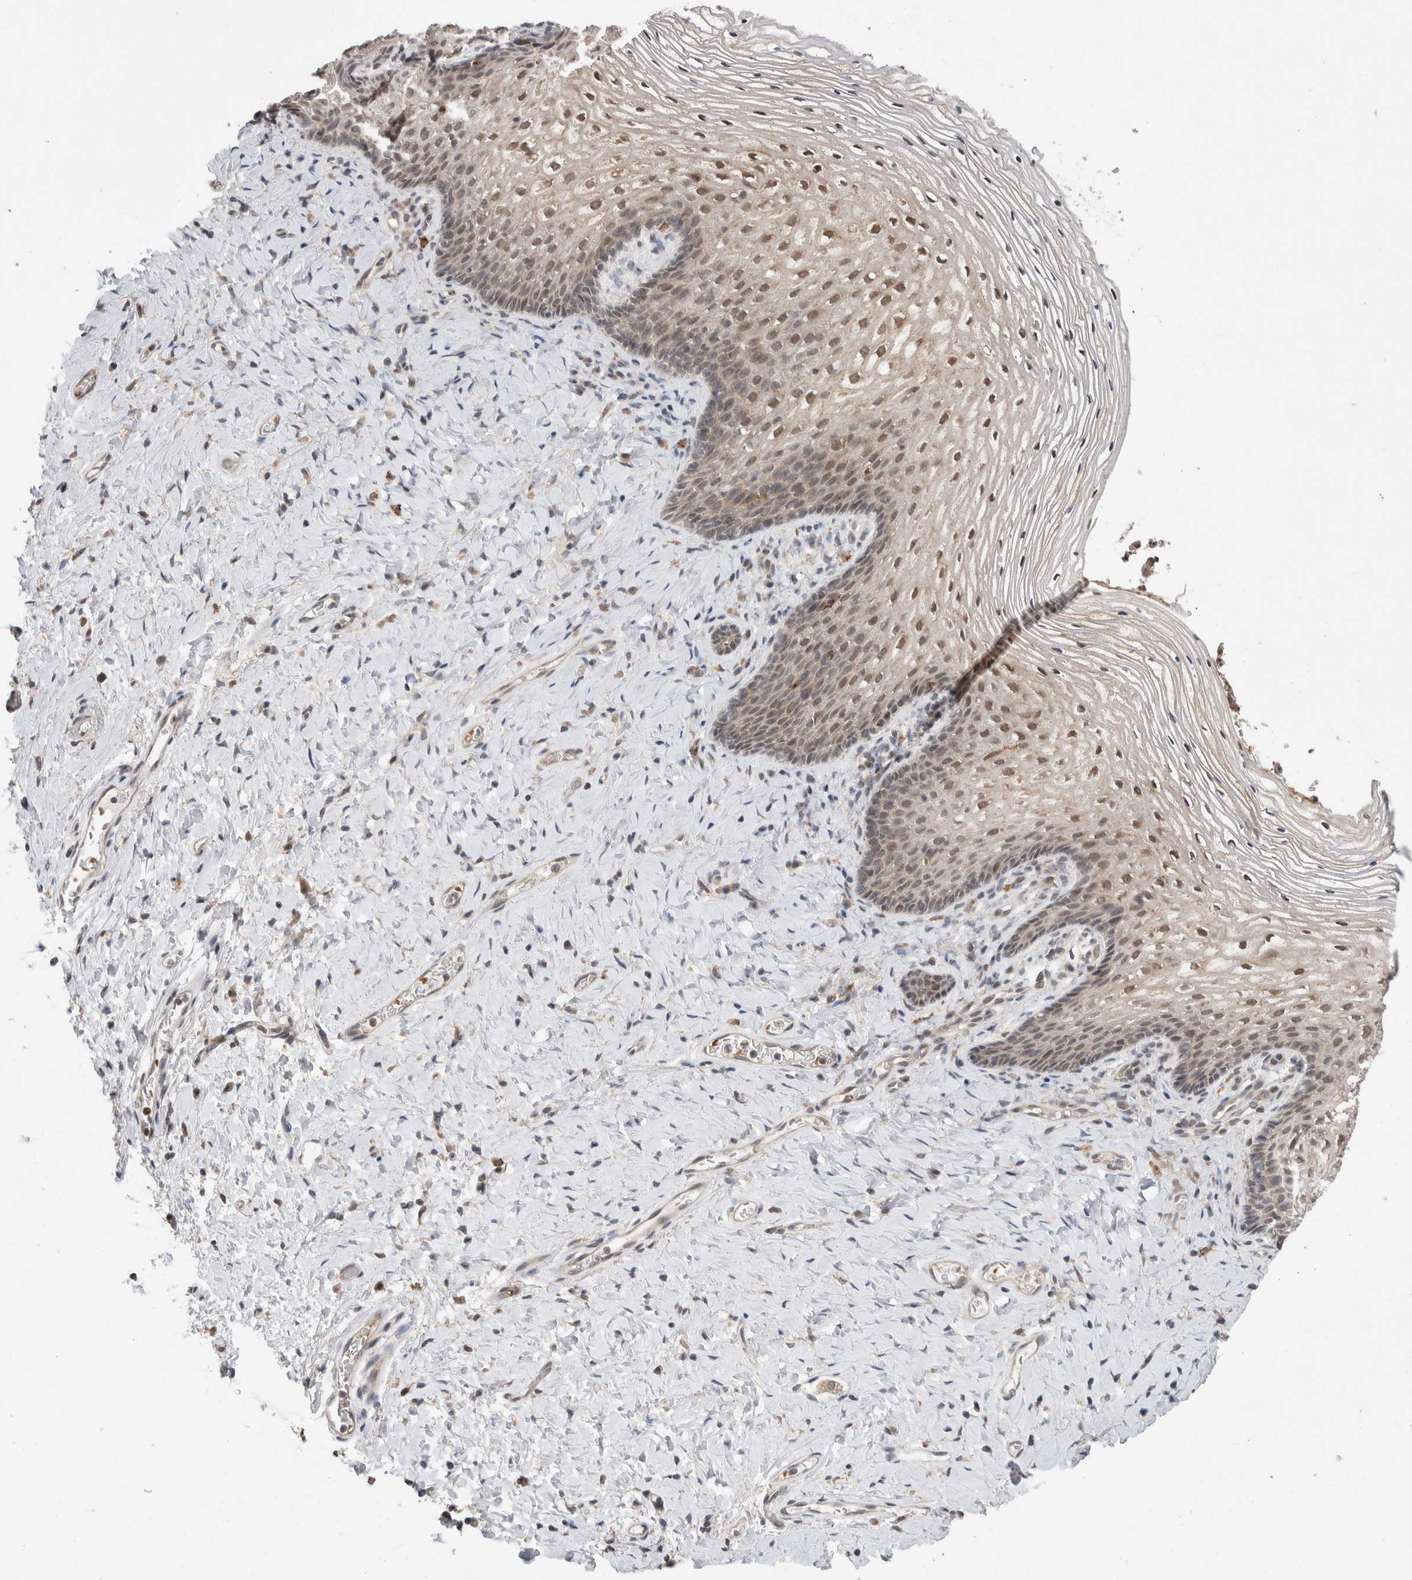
{"staining": {"intensity": "moderate", "quantity": ">75%", "location": "cytoplasmic/membranous,nuclear"}, "tissue": "vagina", "cell_type": "Squamous epithelial cells", "image_type": "normal", "snomed": [{"axis": "morphology", "description": "Normal tissue, NOS"}, {"axis": "topography", "description": "Vagina"}], "caption": "Brown immunohistochemical staining in unremarkable vagina demonstrates moderate cytoplasmic/membranous,nuclear staining in about >75% of squamous epithelial cells.", "gene": "KCNK1", "patient": {"sex": "female", "age": 60}}